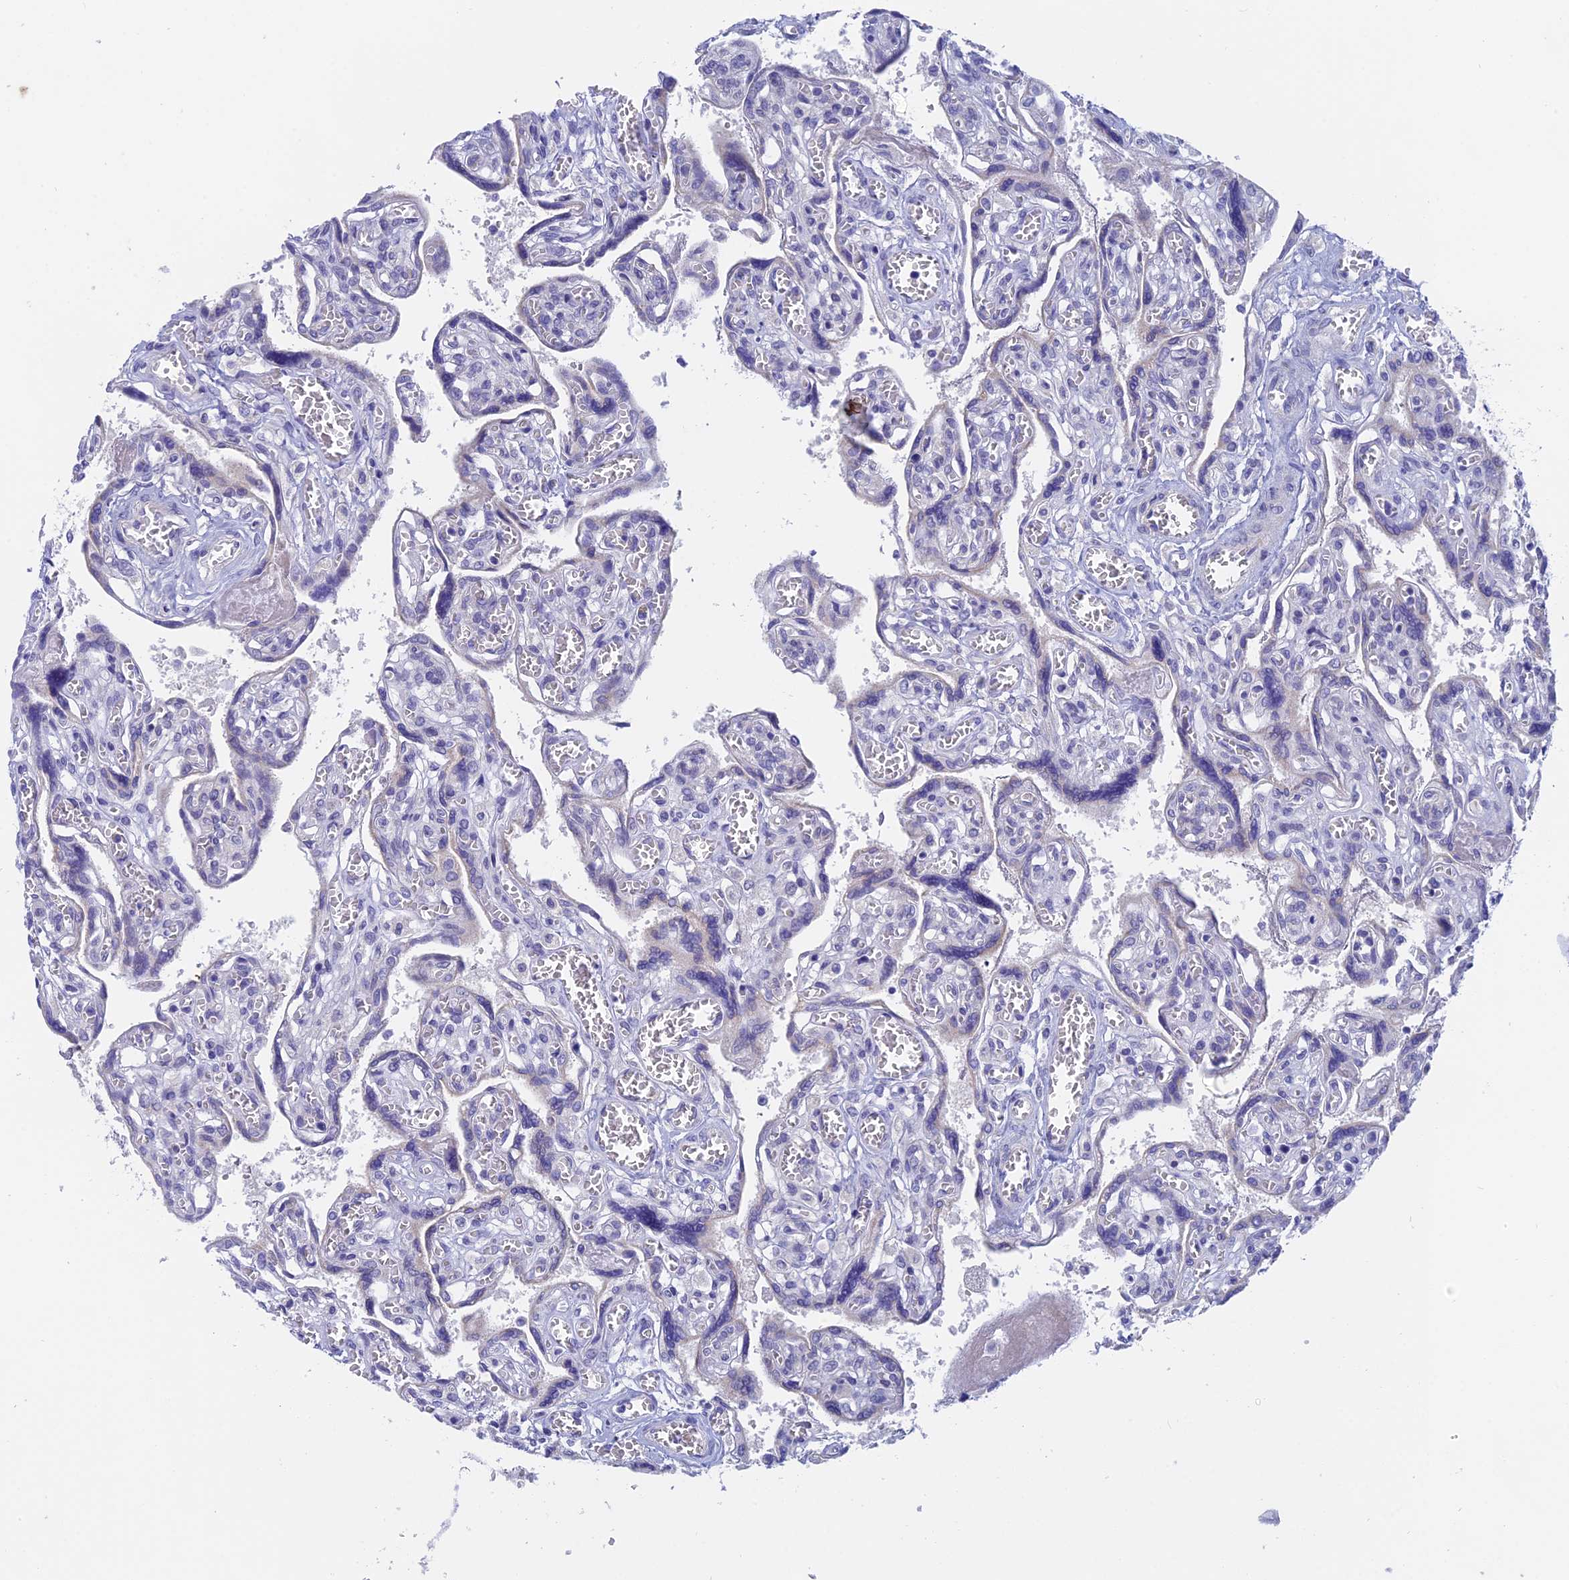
{"staining": {"intensity": "negative", "quantity": "none", "location": "none"}, "tissue": "placenta", "cell_type": "Trophoblastic cells", "image_type": "normal", "snomed": [{"axis": "morphology", "description": "Normal tissue, NOS"}, {"axis": "topography", "description": "Placenta"}], "caption": "The immunohistochemistry histopathology image has no significant positivity in trophoblastic cells of placenta.", "gene": "GLB1L", "patient": {"sex": "female", "age": 39}}